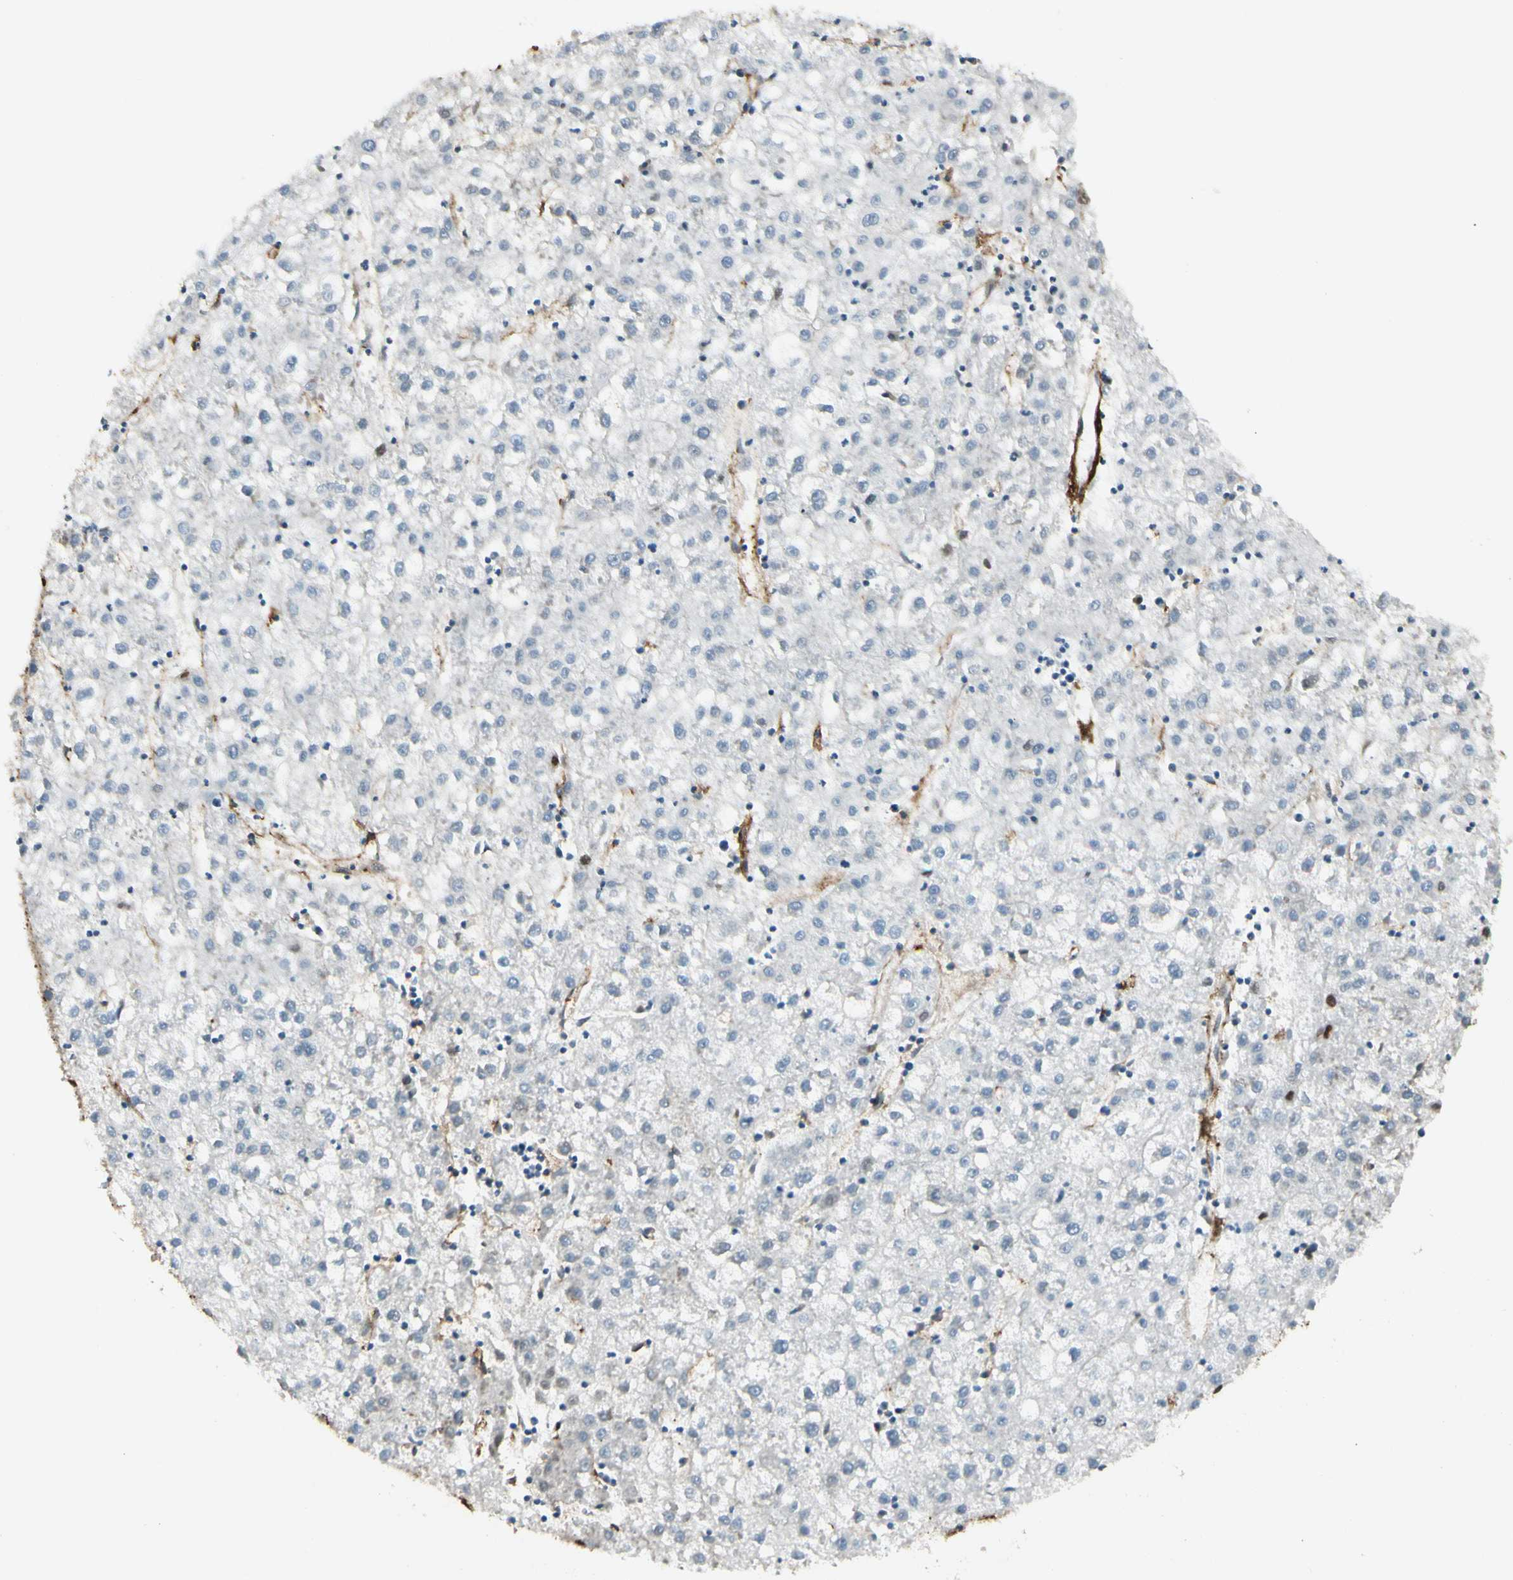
{"staining": {"intensity": "negative", "quantity": "none", "location": "none"}, "tissue": "liver cancer", "cell_type": "Tumor cells", "image_type": "cancer", "snomed": [{"axis": "morphology", "description": "Carcinoma, Hepatocellular, NOS"}, {"axis": "topography", "description": "Liver"}], "caption": "IHC histopathology image of neoplastic tissue: human hepatocellular carcinoma (liver) stained with DAB shows no significant protein staining in tumor cells.", "gene": "MCAM", "patient": {"sex": "male", "age": 72}}